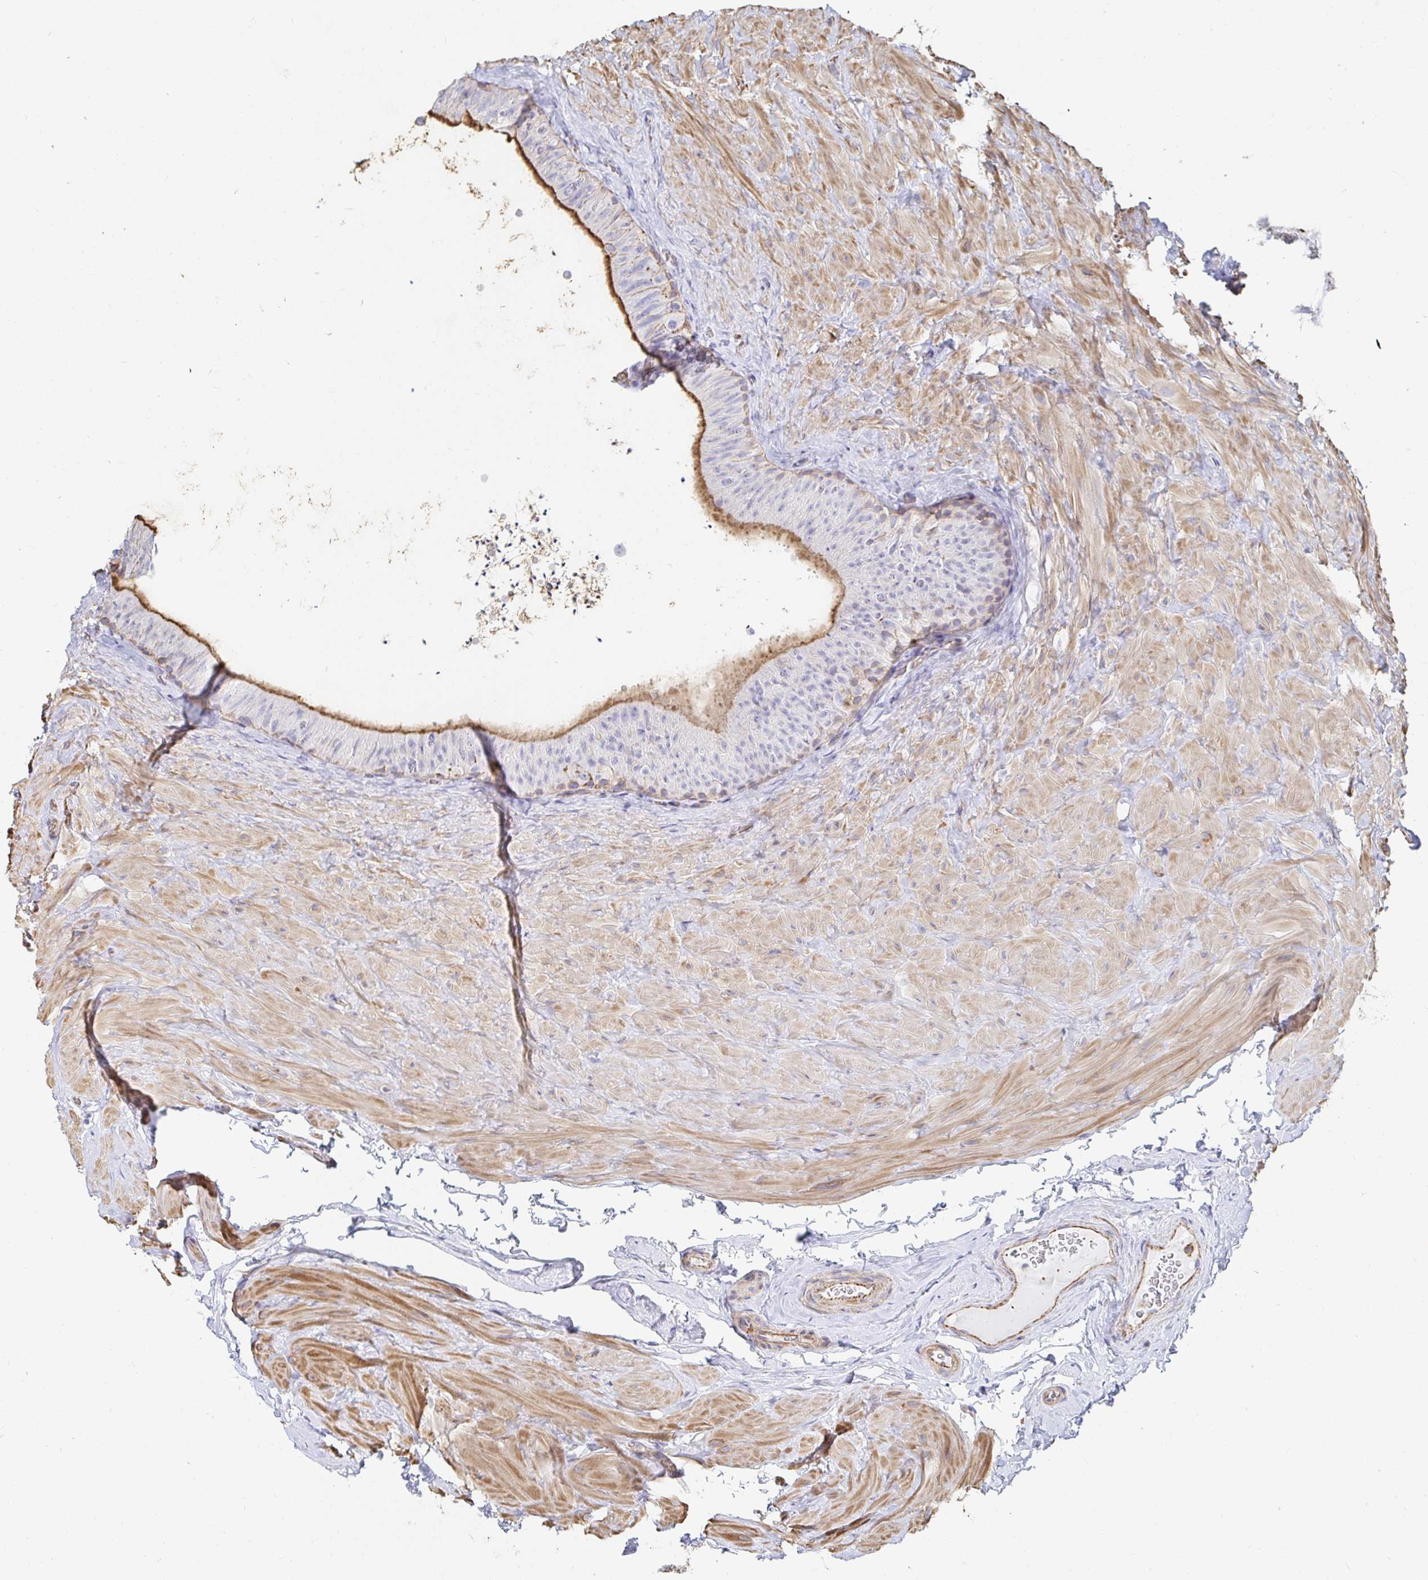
{"staining": {"intensity": "strong", "quantity": ">75%", "location": "cytoplasmic/membranous"}, "tissue": "epididymis", "cell_type": "Glandular cells", "image_type": "normal", "snomed": [{"axis": "morphology", "description": "Normal tissue, NOS"}, {"axis": "topography", "description": "Epididymis, spermatic cord, NOS"}, {"axis": "topography", "description": "Epididymis"}], "caption": "DAB (3,3'-diaminobenzidine) immunohistochemical staining of benign epididymis displays strong cytoplasmic/membranous protein staining in about >75% of glandular cells.", "gene": "PTPN14", "patient": {"sex": "male", "age": 31}}